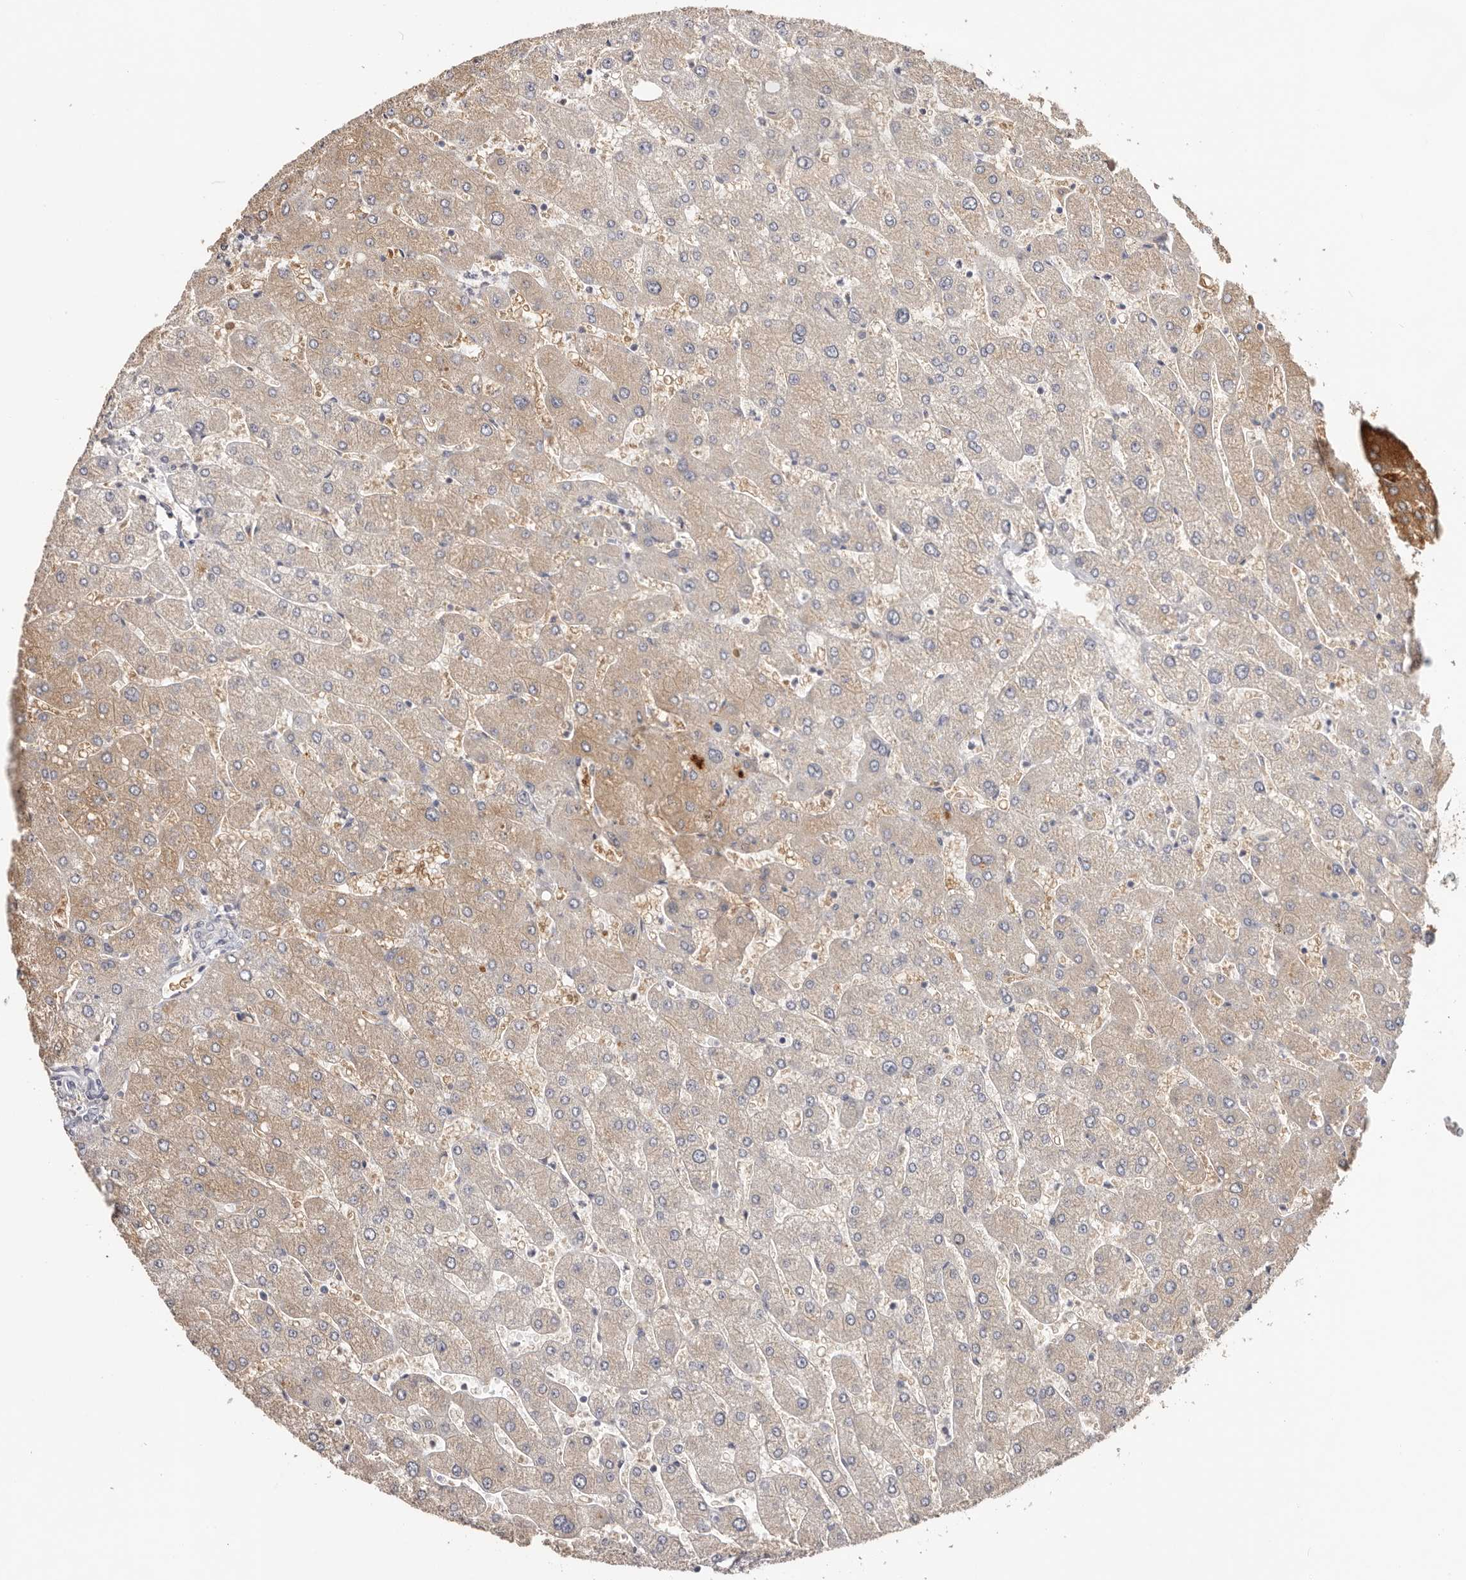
{"staining": {"intensity": "negative", "quantity": "none", "location": "none"}, "tissue": "liver", "cell_type": "Cholangiocytes", "image_type": "normal", "snomed": [{"axis": "morphology", "description": "Normal tissue, NOS"}, {"axis": "topography", "description": "Liver"}], "caption": "DAB (3,3'-diaminobenzidine) immunohistochemical staining of unremarkable liver displays no significant staining in cholangiocytes. (Brightfield microscopy of DAB immunohistochemistry at high magnification).", "gene": "CCDC190", "patient": {"sex": "male", "age": 55}}